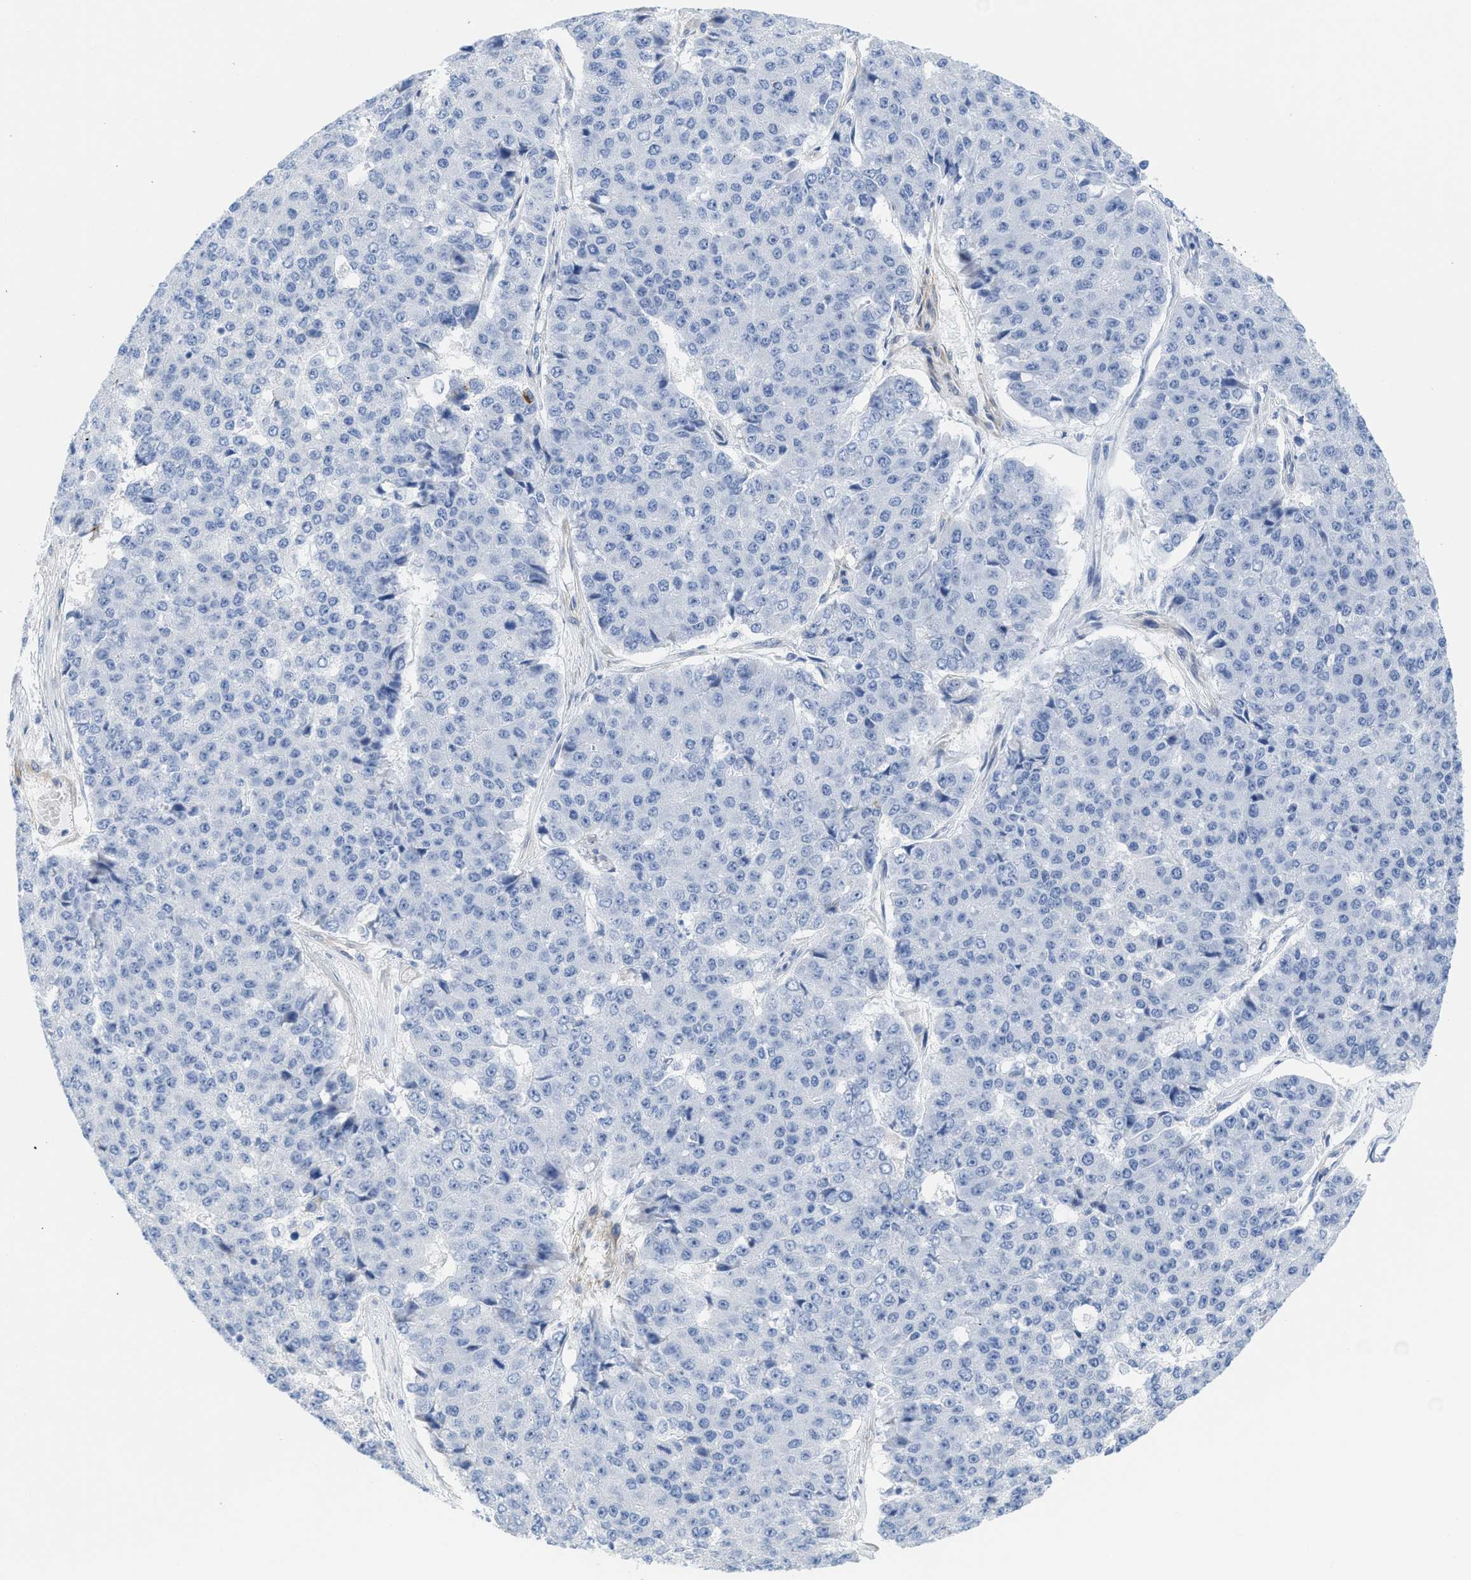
{"staining": {"intensity": "negative", "quantity": "none", "location": "none"}, "tissue": "pancreatic cancer", "cell_type": "Tumor cells", "image_type": "cancer", "snomed": [{"axis": "morphology", "description": "Adenocarcinoma, NOS"}, {"axis": "topography", "description": "Pancreas"}], "caption": "The IHC histopathology image has no significant staining in tumor cells of adenocarcinoma (pancreatic) tissue. Nuclei are stained in blue.", "gene": "TUB", "patient": {"sex": "male", "age": 50}}